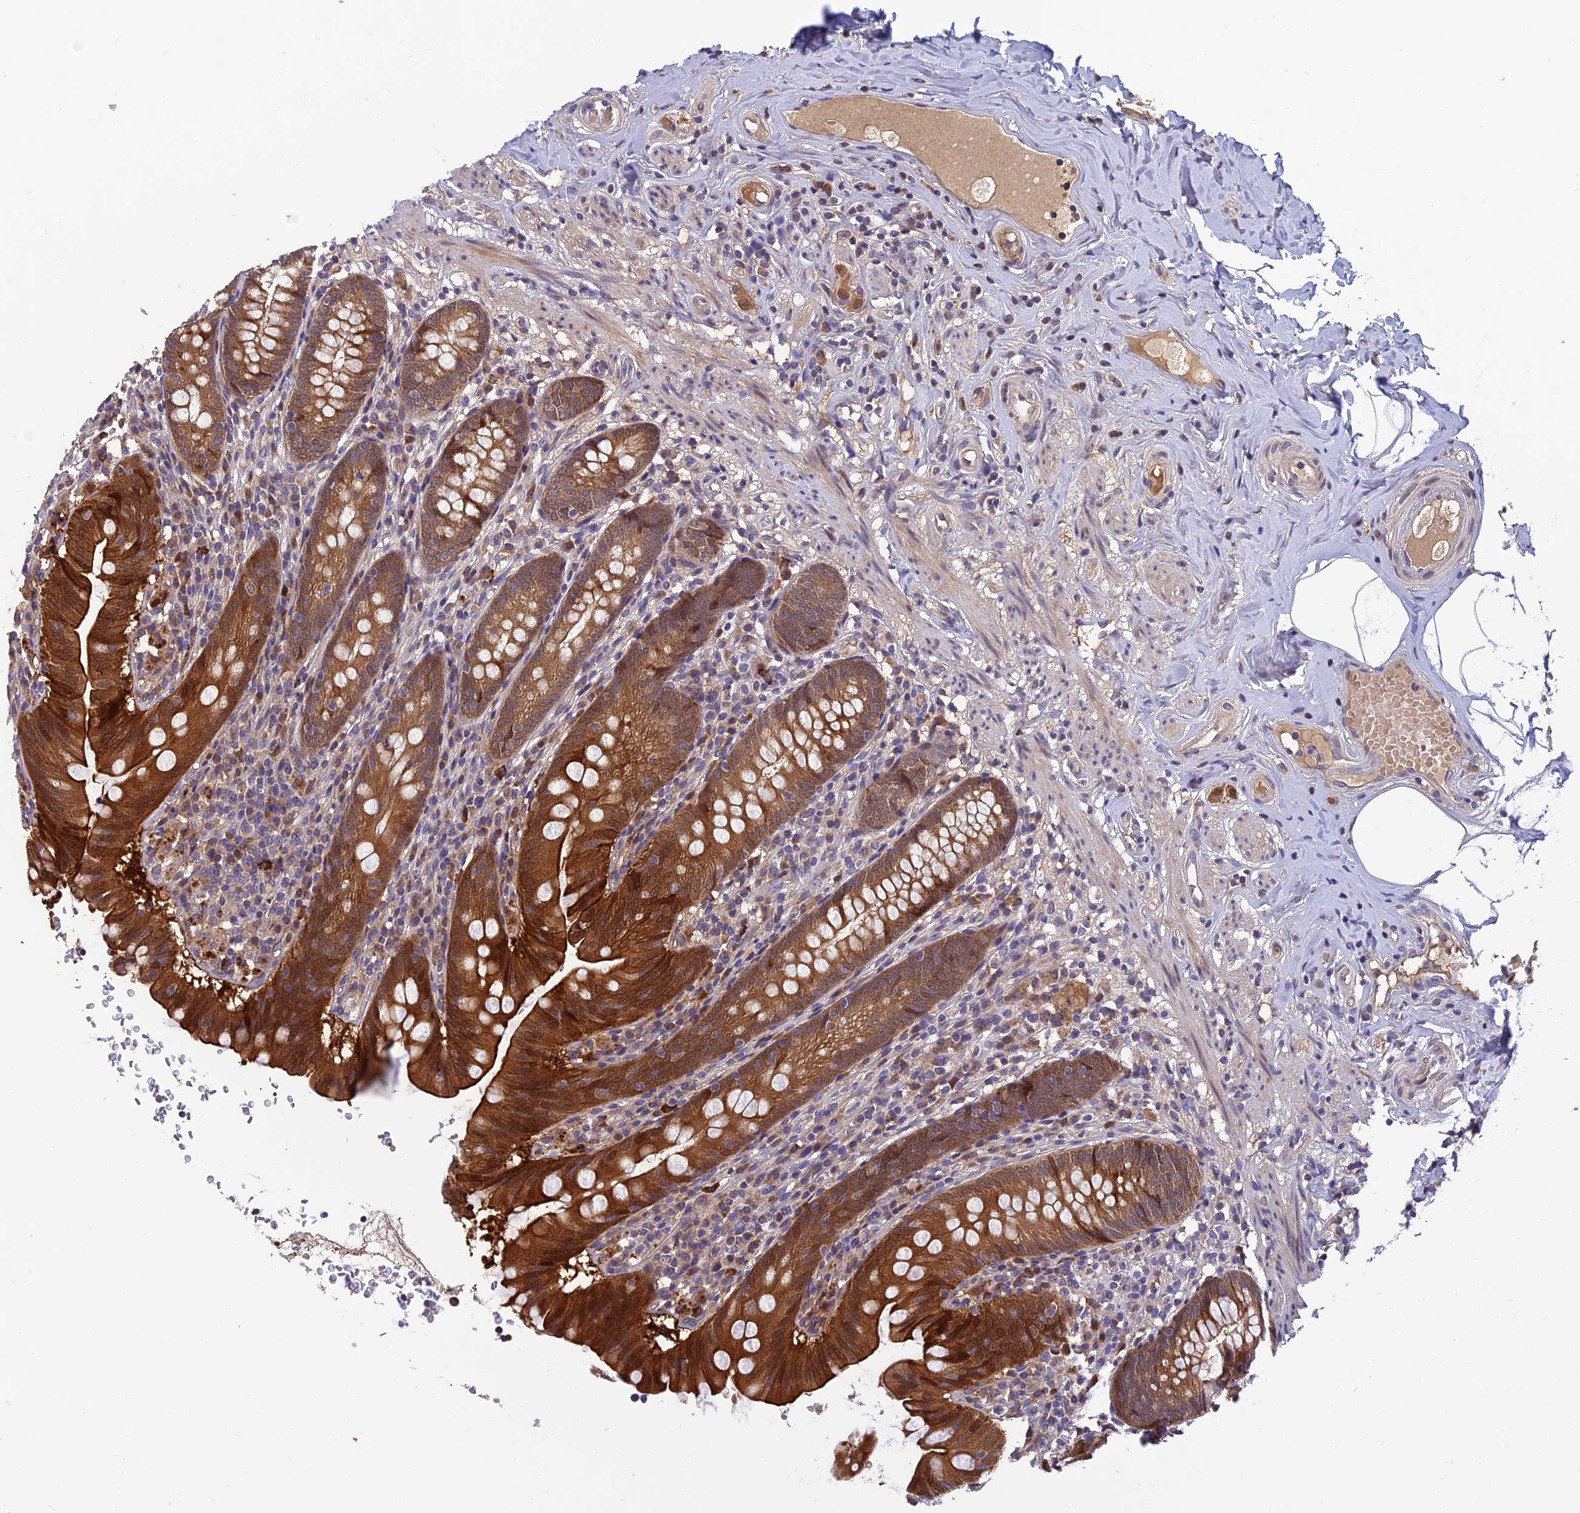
{"staining": {"intensity": "strong", "quantity": "25%-75%", "location": "cytoplasmic/membranous,nuclear"}, "tissue": "appendix", "cell_type": "Glandular cells", "image_type": "normal", "snomed": [{"axis": "morphology", "description": "Normal tissue, NOS"}, {"axis": "topography", "description": "Appendix"}], "caption": "Appendix stained with immunohistochemistry (IHC) displays strong cytoplasmic/membranous,nuclear positivity in about 25%-75% of glandular cells.", "gene": "CCDC15", "patient": {"sex": "male", "age": 55}}